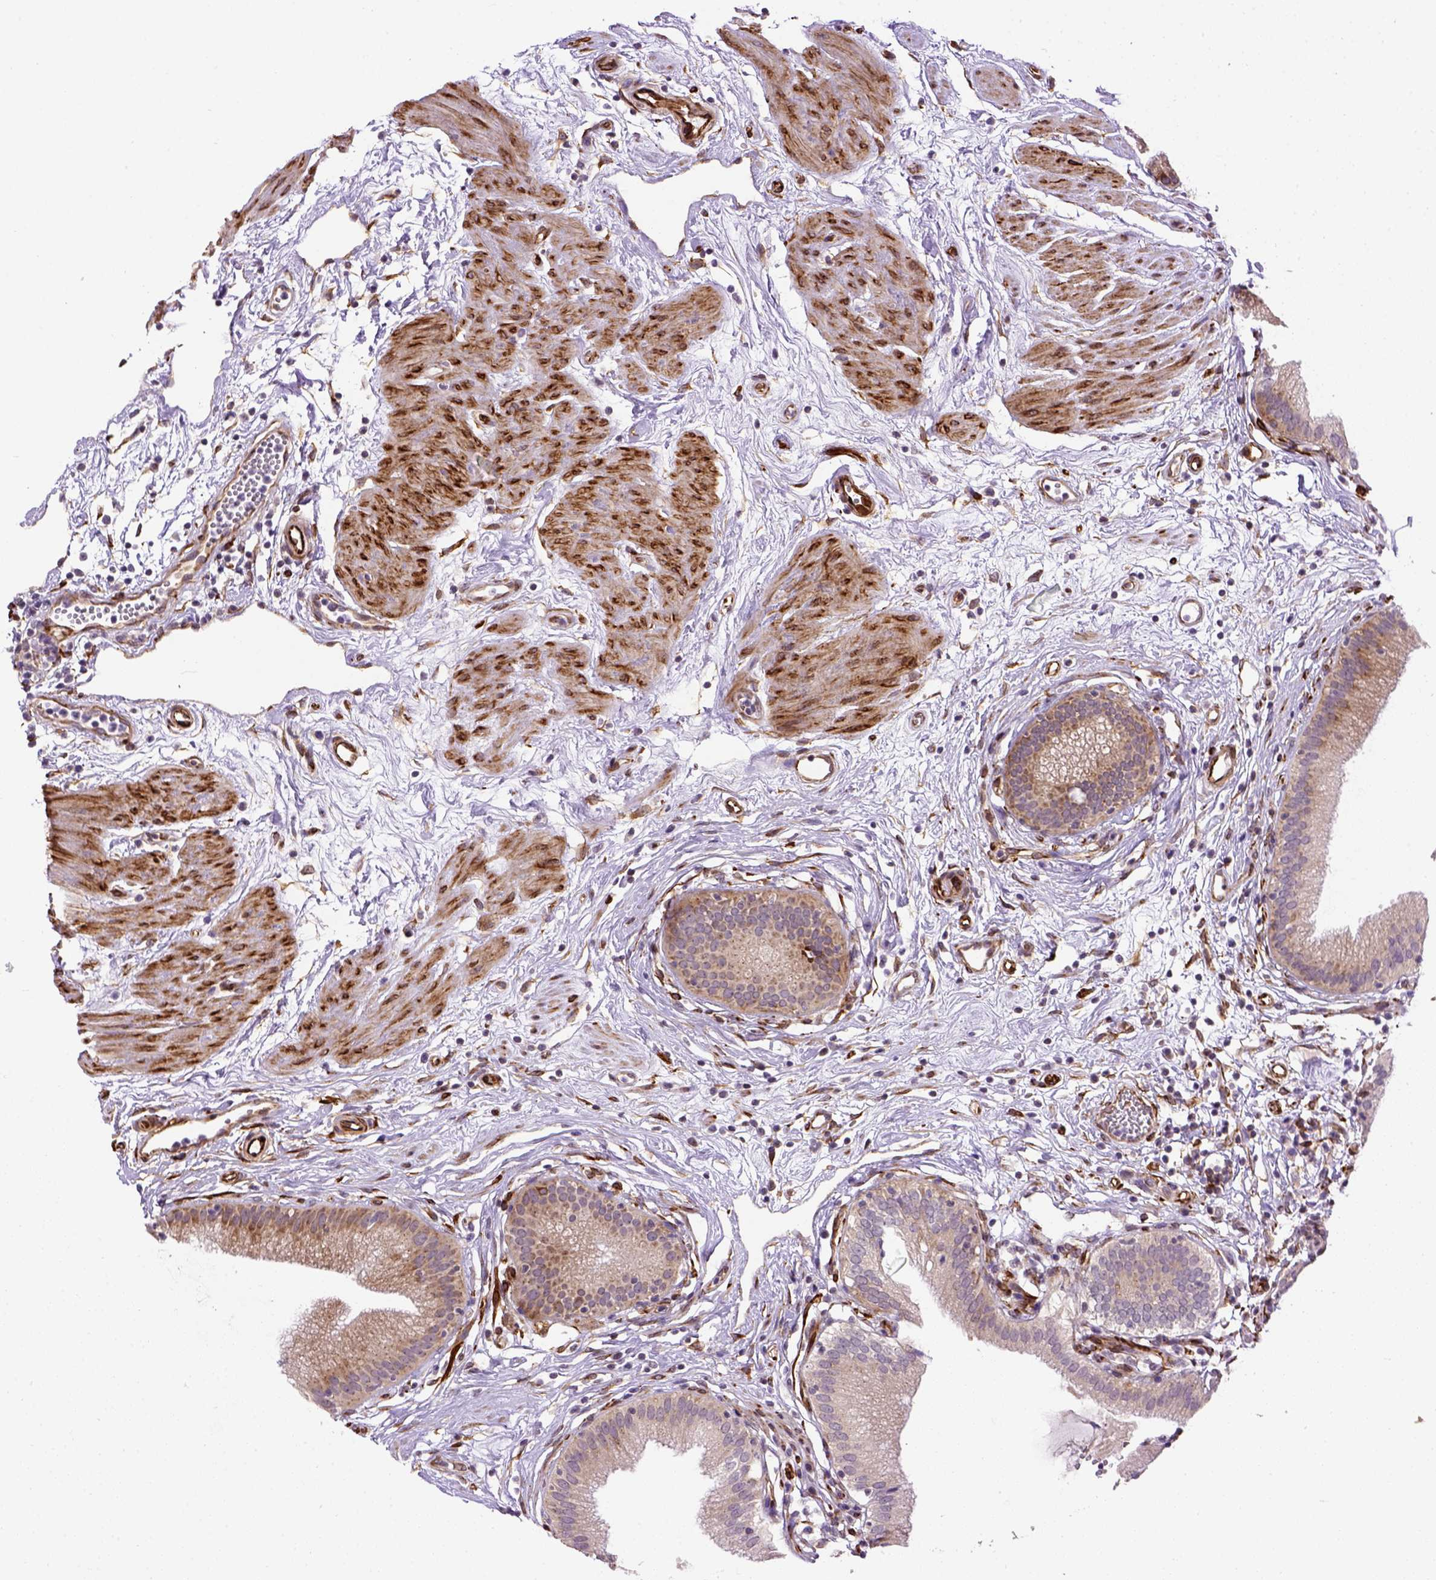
{"staining": {"intensity": "moderate", "quantity": ">75%", "location": "cytoplasmic/membranous"}, "tissue": "gallbladder", "cell_type": "Glandular cells", "image_type": "normal", "snomed": [{"axis": "morphology", "description": "Normal tissue, NOS"}, {"axis": "topography", "description": "Gallbladder"}], "caption": "This photomicrograph displays IHC staining of normal gallbladder, with medium moderate cytoplasmic/membranous staining in approximately >75% of glandular cells.", "gene": "KAZN", "patient": {"sex": "female", "age": 65}}